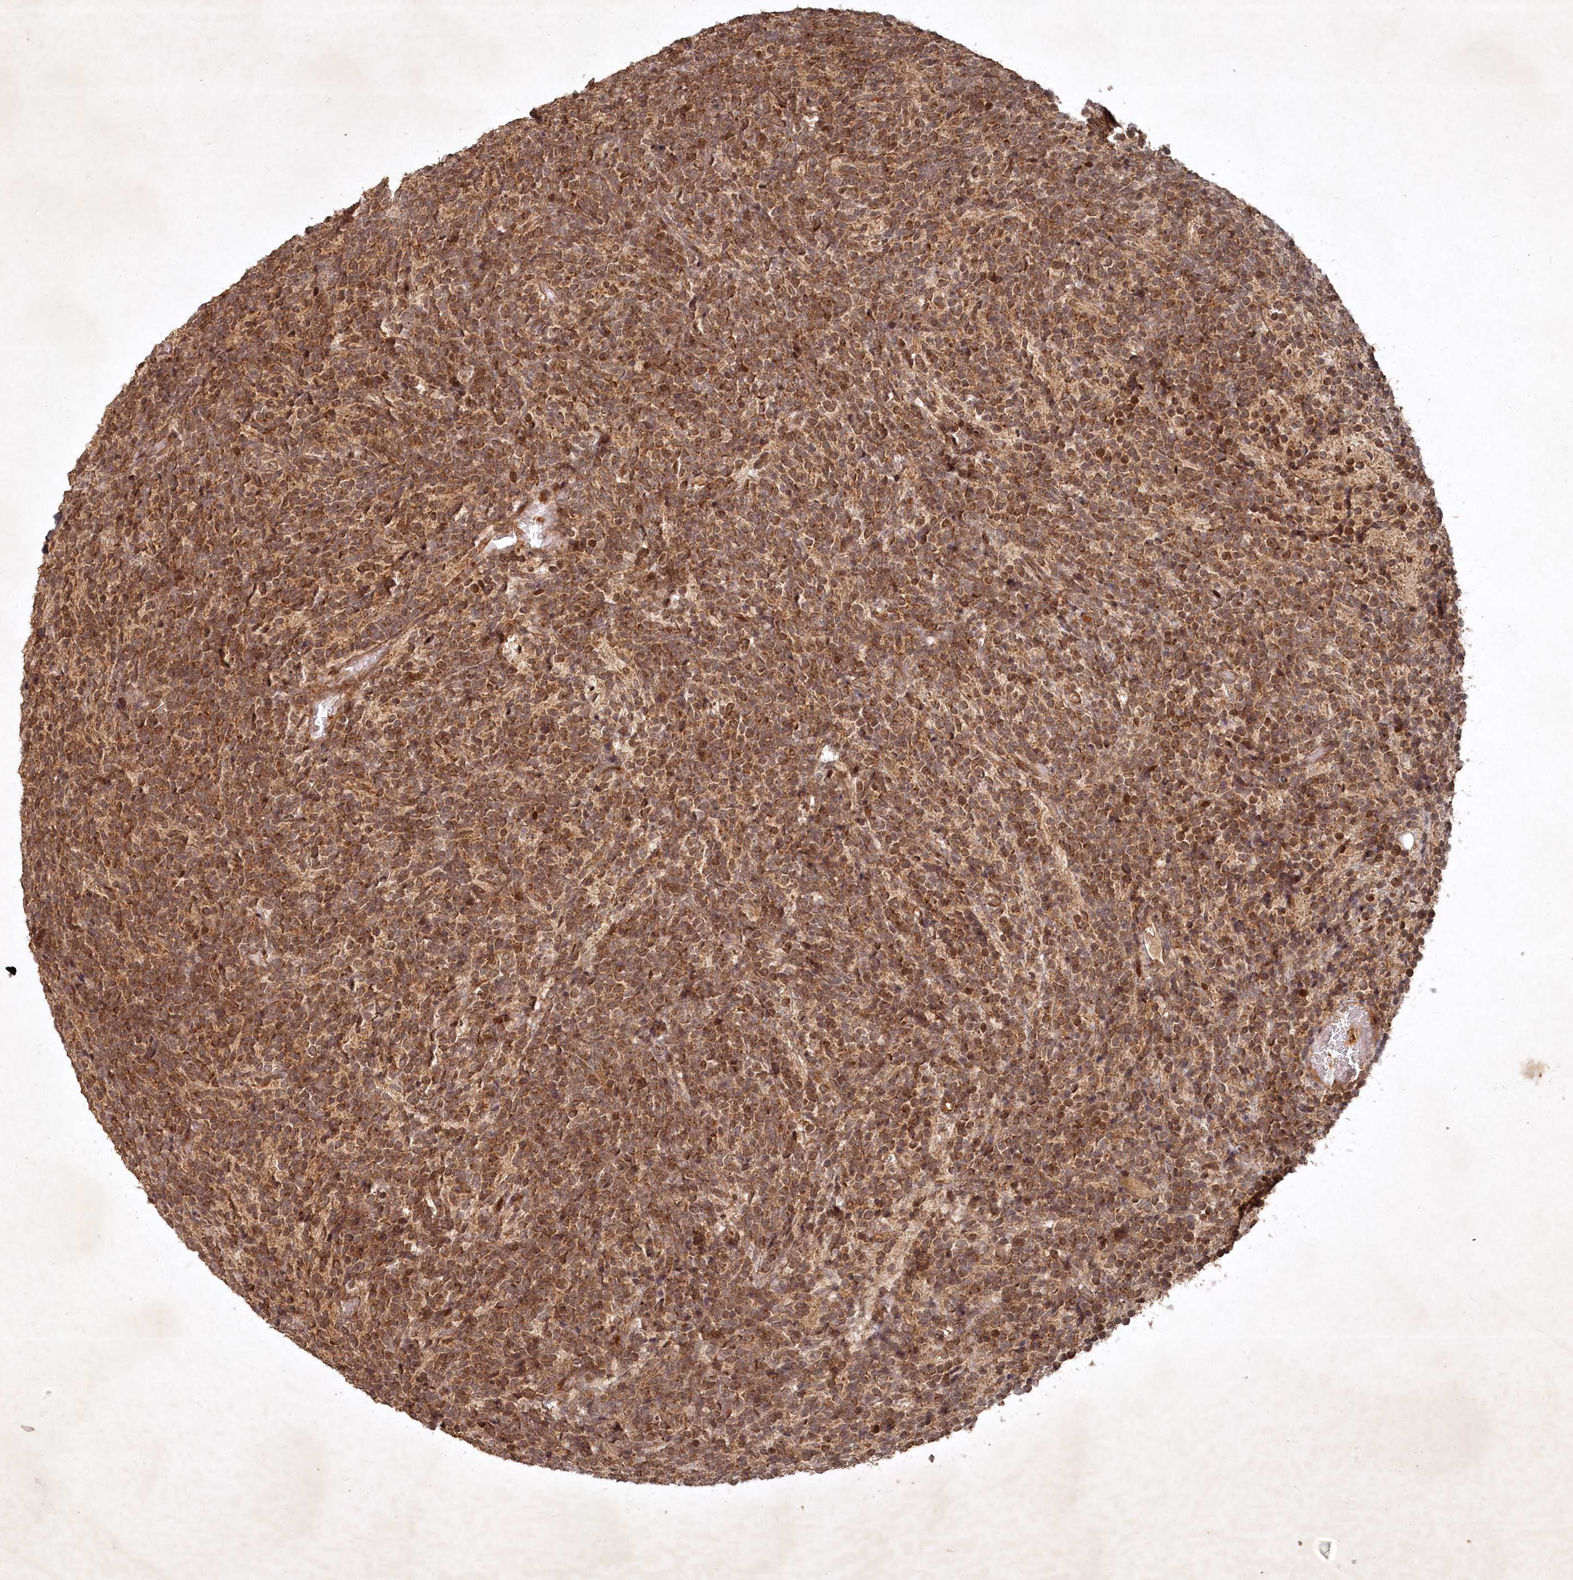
{"staining": {"intensity": "moderate", "quantity": ">75%", "location": "cytoplasmic/membranous,nuclear"}, "tissue": "glioma", "cell_type": "Tumor cells", "image_type": "cancer", "snomed": [{"axis": "morphology", "description": "Glioma, malignant, Low grade"}, {"axis": "topography", "description": "Brain"}], "caption": "Tumor cells display medium levels of moderate cytoplasmic/membranous and nuclear expression in about >75% of cells in malignant glioma (low-grade).", "gene": "UNC93A", "patient": {"sex": "female", "age": 1}}